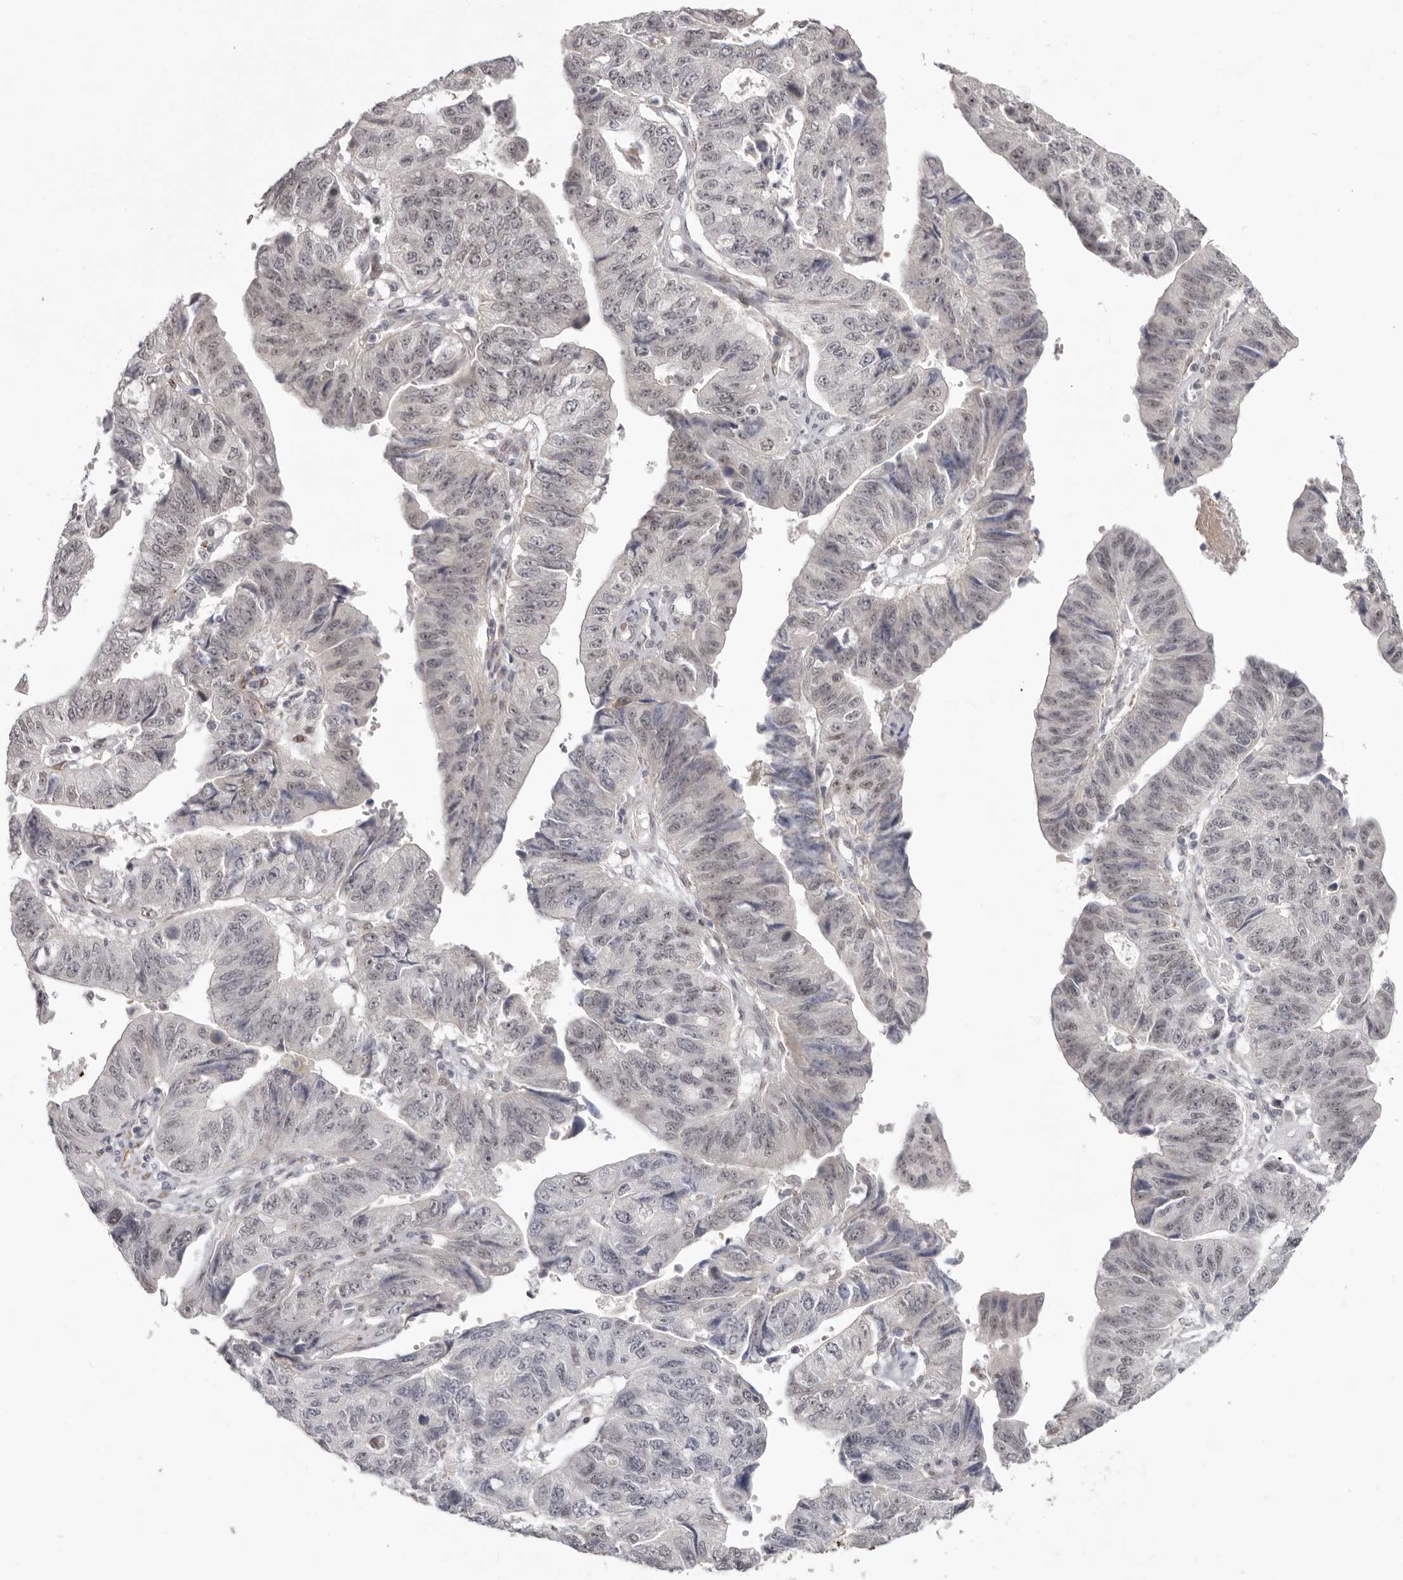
{"staining": {"intensity": "negative", "quantity": "none", "location": "none"}, "tissue": "stomach cancer", "cell_type": "Tumor cells", "image_type": "cancer", "snomed": [{"axis": "morphology", "description": "Adenocarcinoma, NOS"}, {"axis": "topography", "description": "Stomach"}], "caption": "The micrograph reveals no staining of tumor cells in stomach cancer.", "gene": "SZT2", "patient": {"sex": "male", "age": 59}}